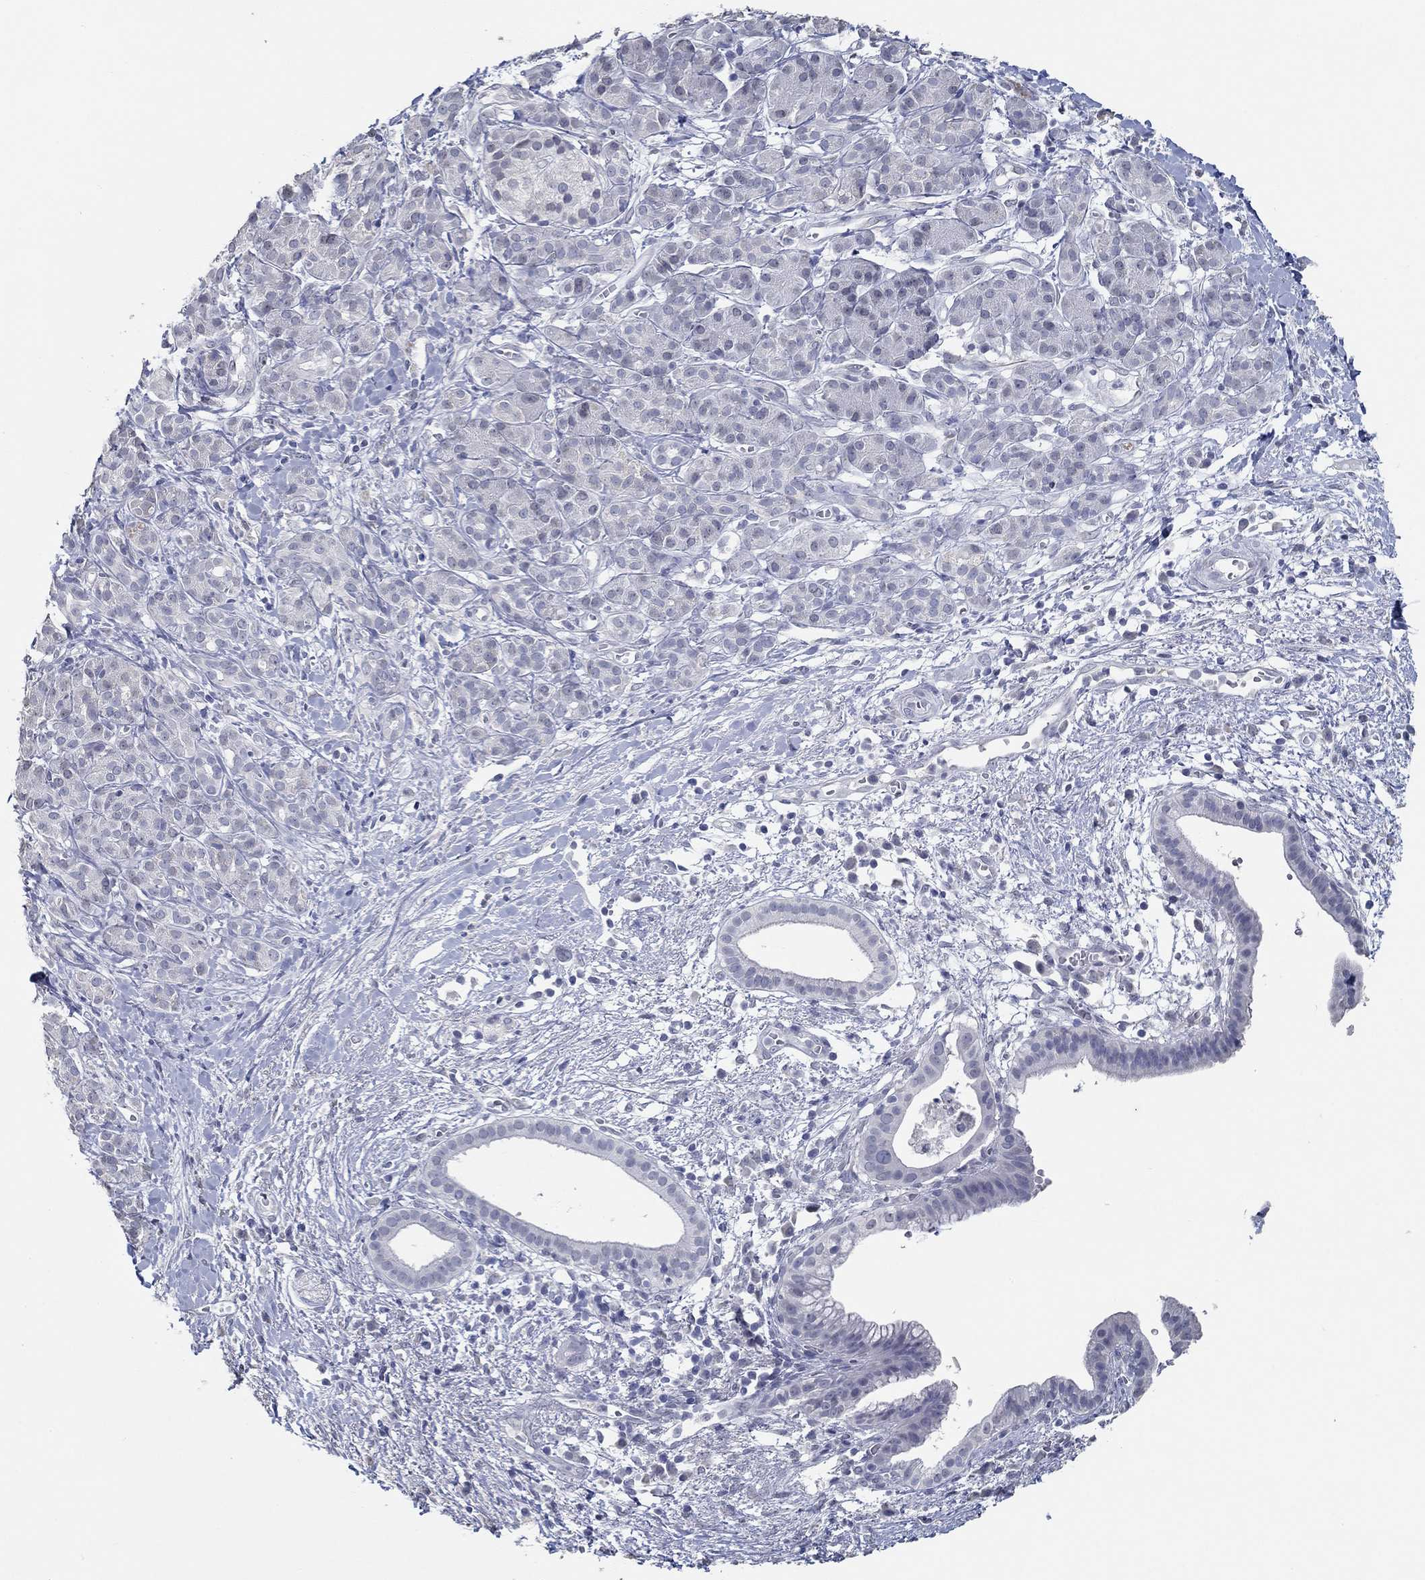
{"staining": {"intensity": "negative", "quantity": "none", "location": "none"}, "tissue": "pancreatic cancer", "cell_type": "Tumor cells", "image_type": "cancer", "snomed": [{"axis": "morphology", "description": "Adenocarcinoma, NOS"}, {"axis": "topography", "description": "Pancreas"}], "caption": "Immunohistochemistry micrograph of neoplastic tissue: human pancreatic cancer stained with DAB displays no significant protein expression in tumor cells. The staining was performed using DAB (3,3'-diaminobenzidine) to visualize the protein expression in brown, while the nuclei were stained in blue with hematoxylin (Magnification: 20x).", "gene": "NUP155", "patient": {"sex": "male", "age": 61}}